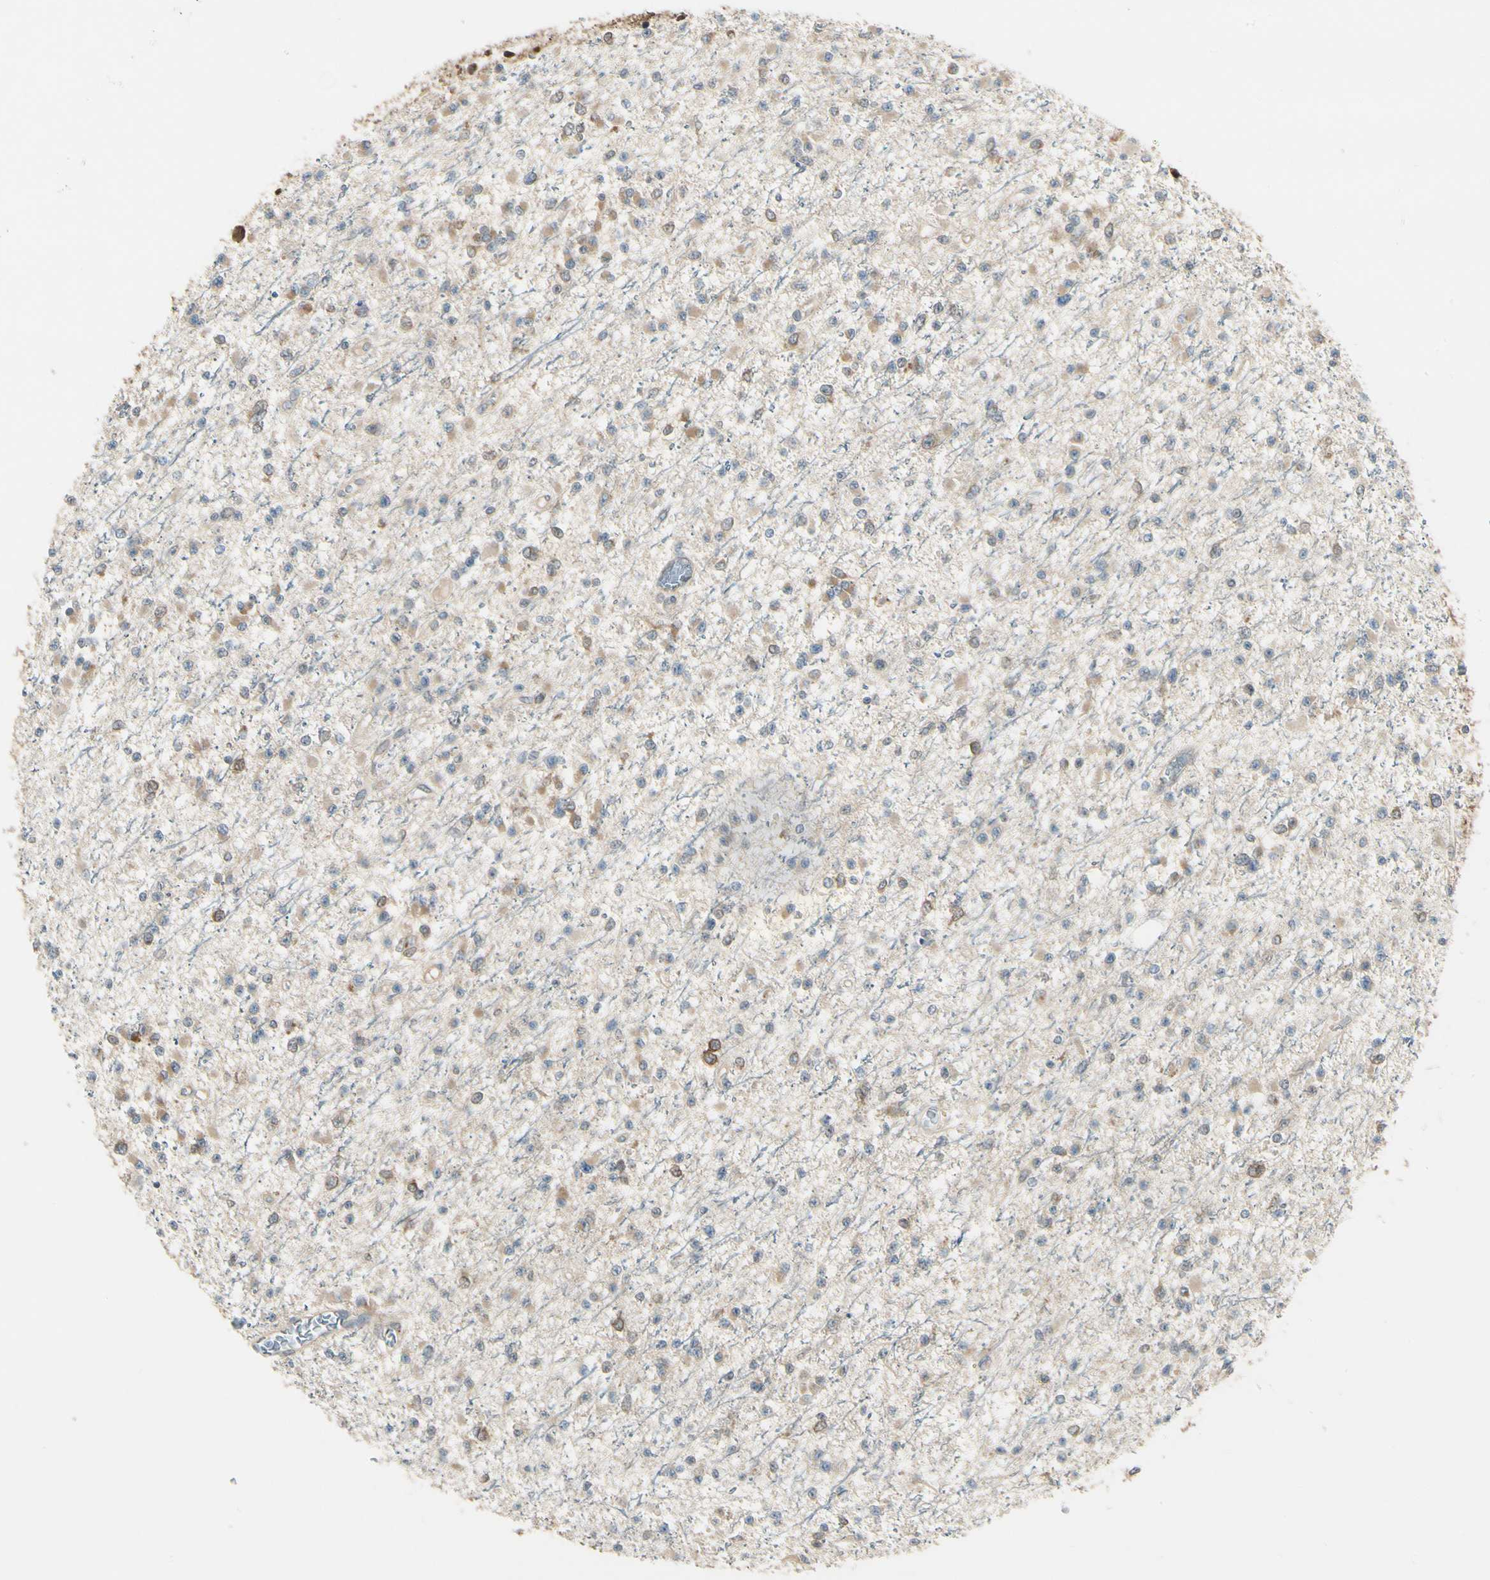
{"staining": {"intensity": "moderate", "quantity": "25%-75%", "location": "cytoplasmic/membranous"}, "tissue": "glioma", "cell_type": "Tumor cells", "image_type": "cancer", "snomed": [{"axis": "morphology", "description": "Glioma, malignant, Low grade"}, {"axis": "topography", "description": "Brain"}], "caption": "This histopathology image displays IHC staining of human malignant glioma (low-grade), with medium moderate cytoplasmic/membranous positivity in approximately 25%-75% of tumor cells.", "gene": "NME1-NME2", "patient": {"sex": "female", "age": 22}}